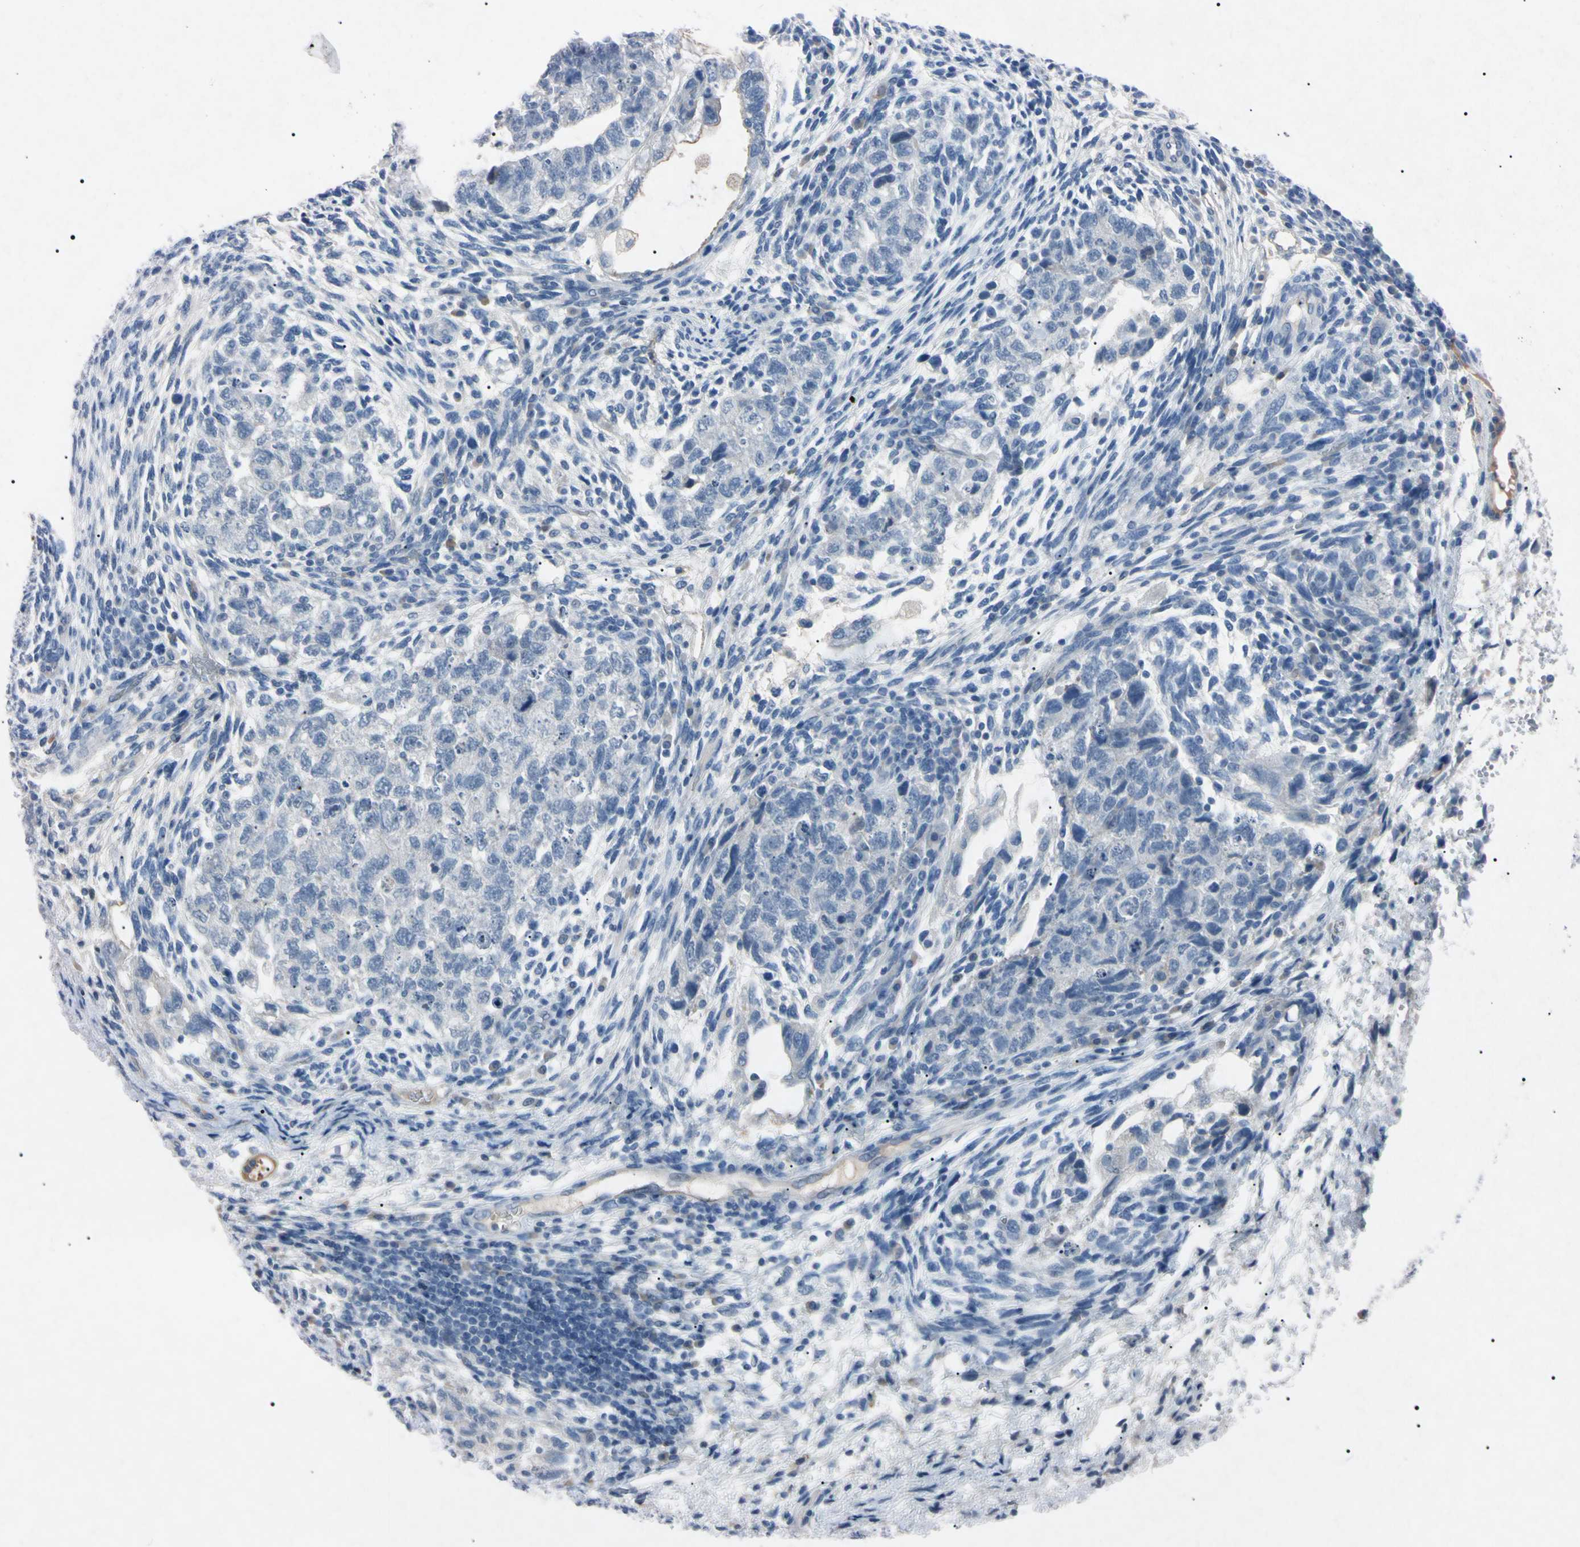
{"staining": {"intensity": "negative", "quantity": "none", "location": "none"}, "tissue": "testis cancer", "cell_type": "Tumor cells", "image_type": "cancer", "snomed": [{"axis": "morphology", "description": "Normal tissue, NOS"}, {"axis": "morphology", "description": "Carcinoma, Embryonal, NOS"}, {"axis": "topography", "description": "Testis"}], "caption": "Tumor cells show no significant protein positivity in embryonal carcinoma (testis). The staining is performed using DAB brown chromogen with nuclei counter-stained in using hematoxylin.", "gene": "ELN", "patient": {"sex": "male", "age": 36}}